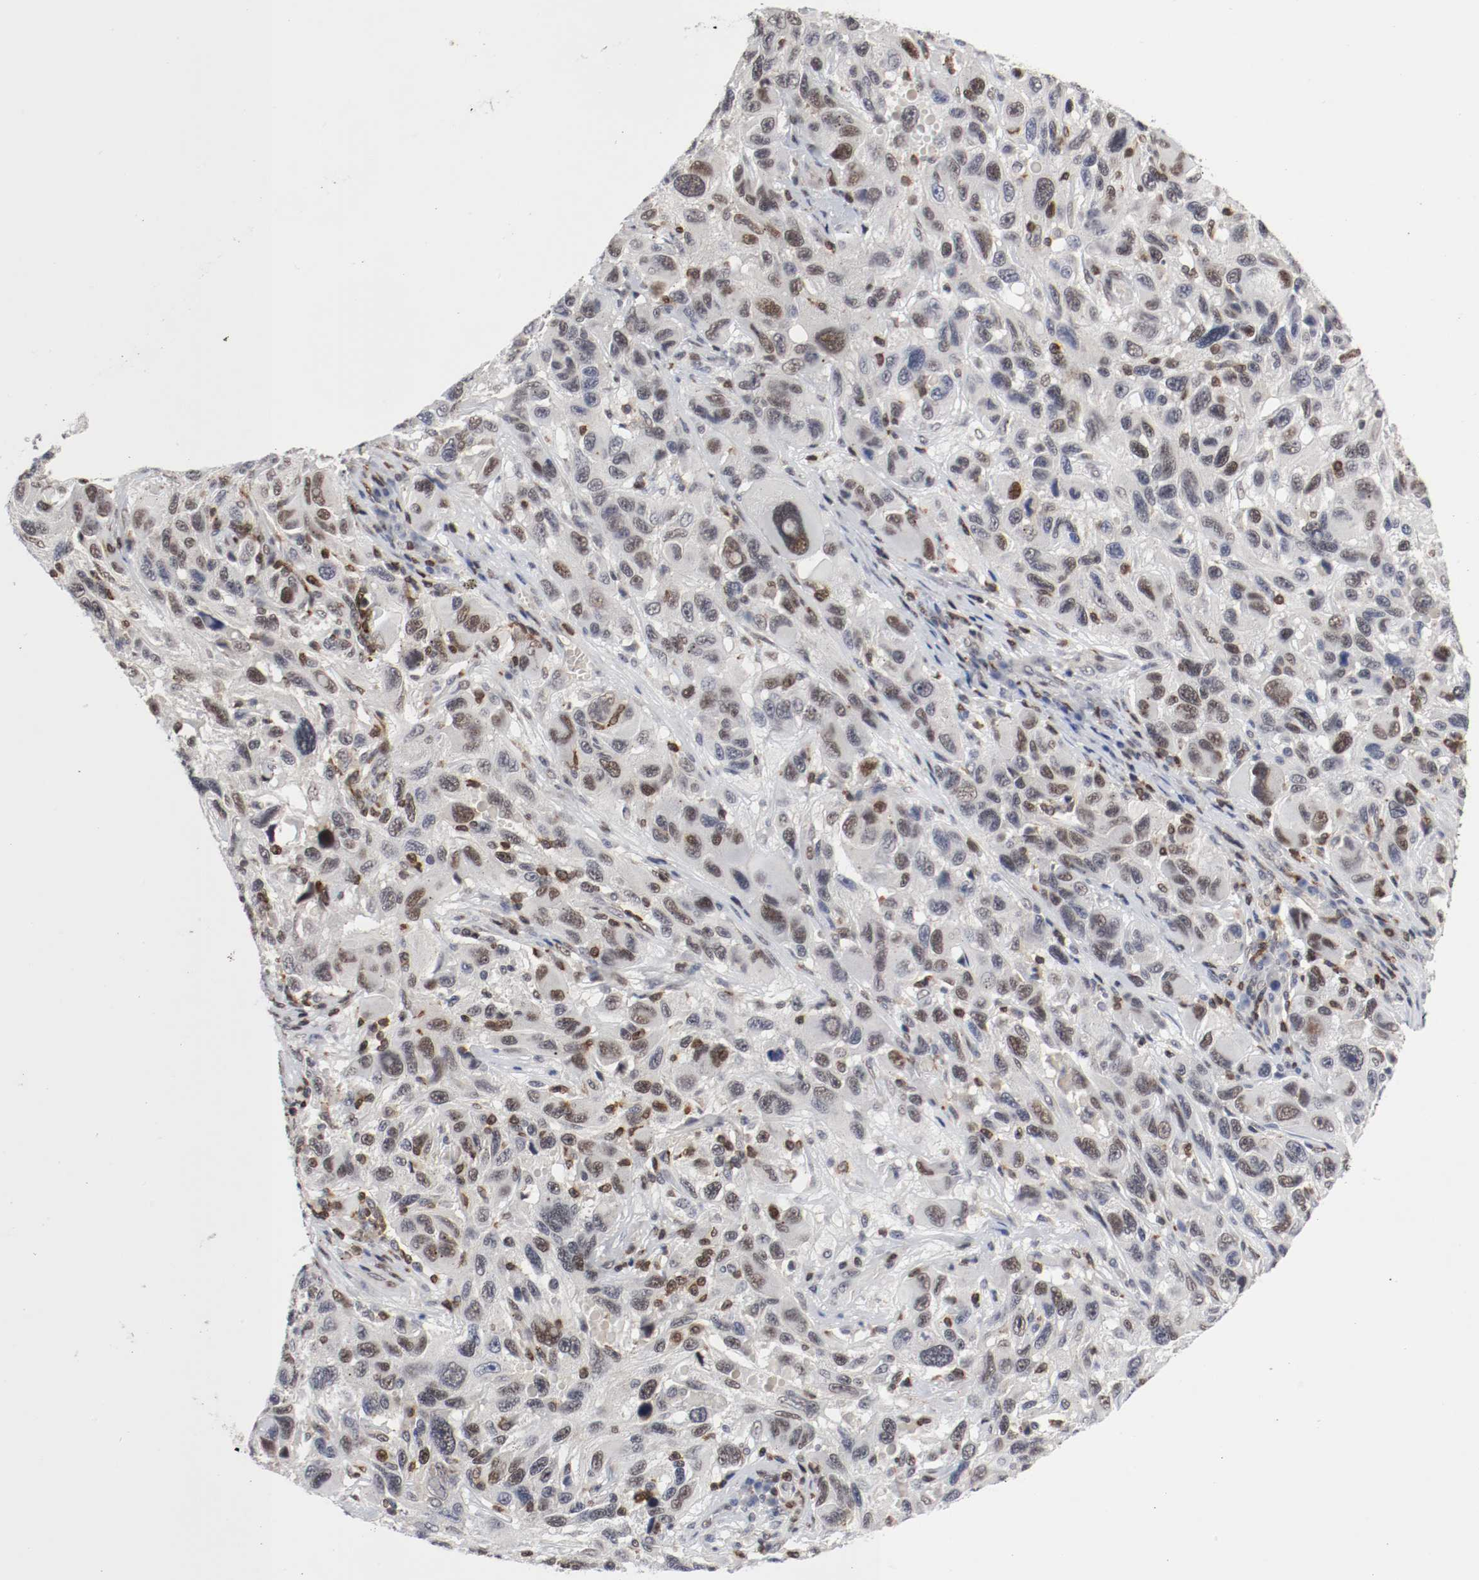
{"staining": {"intensity": "moderate", "quantity": "25%-75%", "location": "nuclear"}, "tissue": "melanoma", "cell_type": "Tumor cells", "image_type": "cancer", "snomed": [{"axis": "morphology", "description": "Malignant melanoma, NOS"}, {"axis": "topography", "description": "Skin"}], "caption": "Melanoma stained for a protein demonstrates moderate nuclear positivity in tumor cells. The staining is performed using DAB (3,3'-diaminobenzidine) brown chromogen to label protein expression. The nuclei are counter-stained blue using hematoxylin.", "gene": "JUND", "patient": {"sex": "male", "age": 53}}